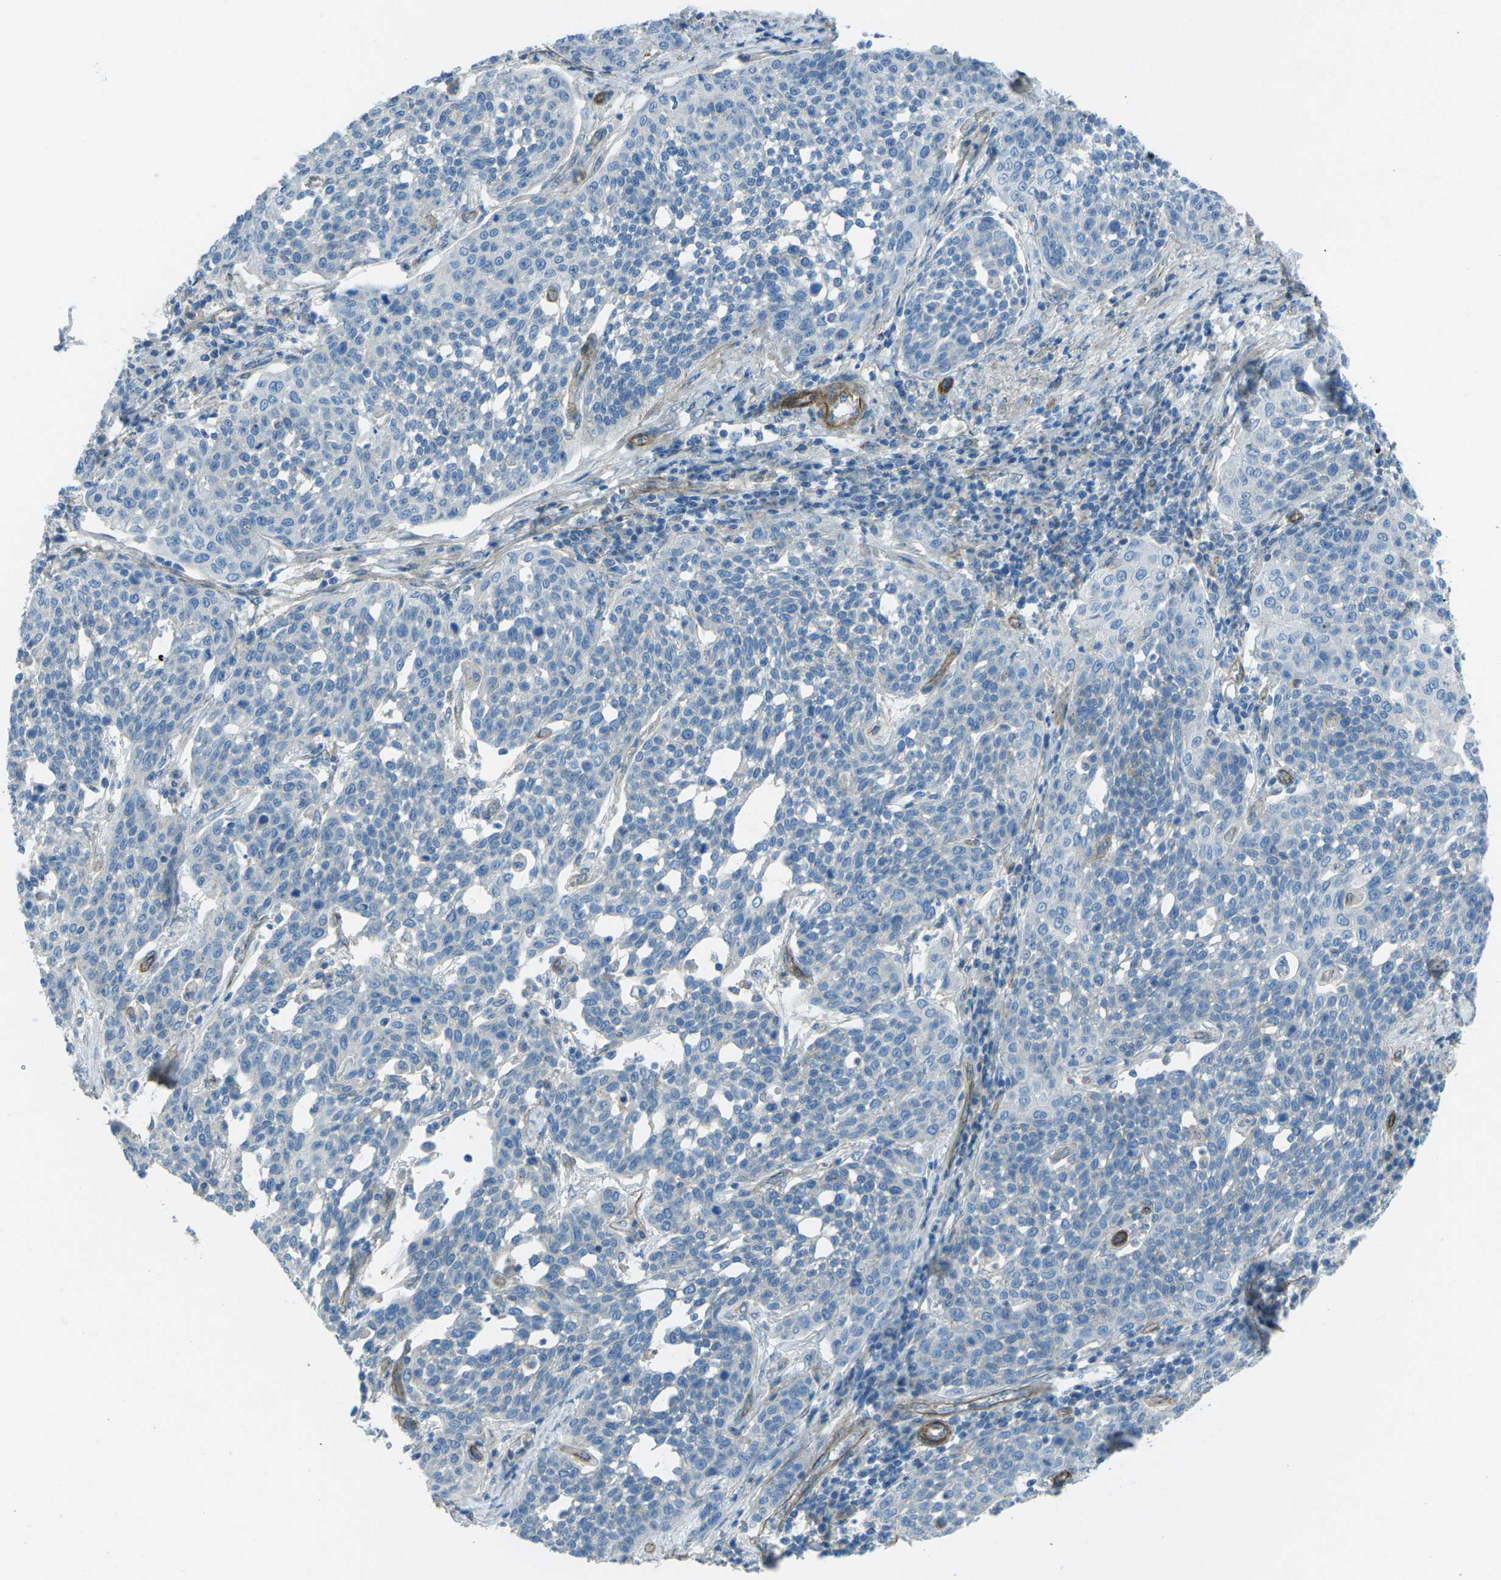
{"staining": {"intensity": "negative", "quantity": "none", "location": "none"}, "tissue": "cervical cancer", "cell_type": "Tumor cells", "image_type": "cancer", "snomed": [{"axis": "morphology", "description": "Squamous cell carcinoma, NOS"}, {"axis": "topography", "description": "Cervix"}], "caption": "Image shows no protein staining in tumor cells of cervical squamous cell carcinoma tissue.", "gene": "UTRN", "patient": {"sex": "female", "age": 34}}